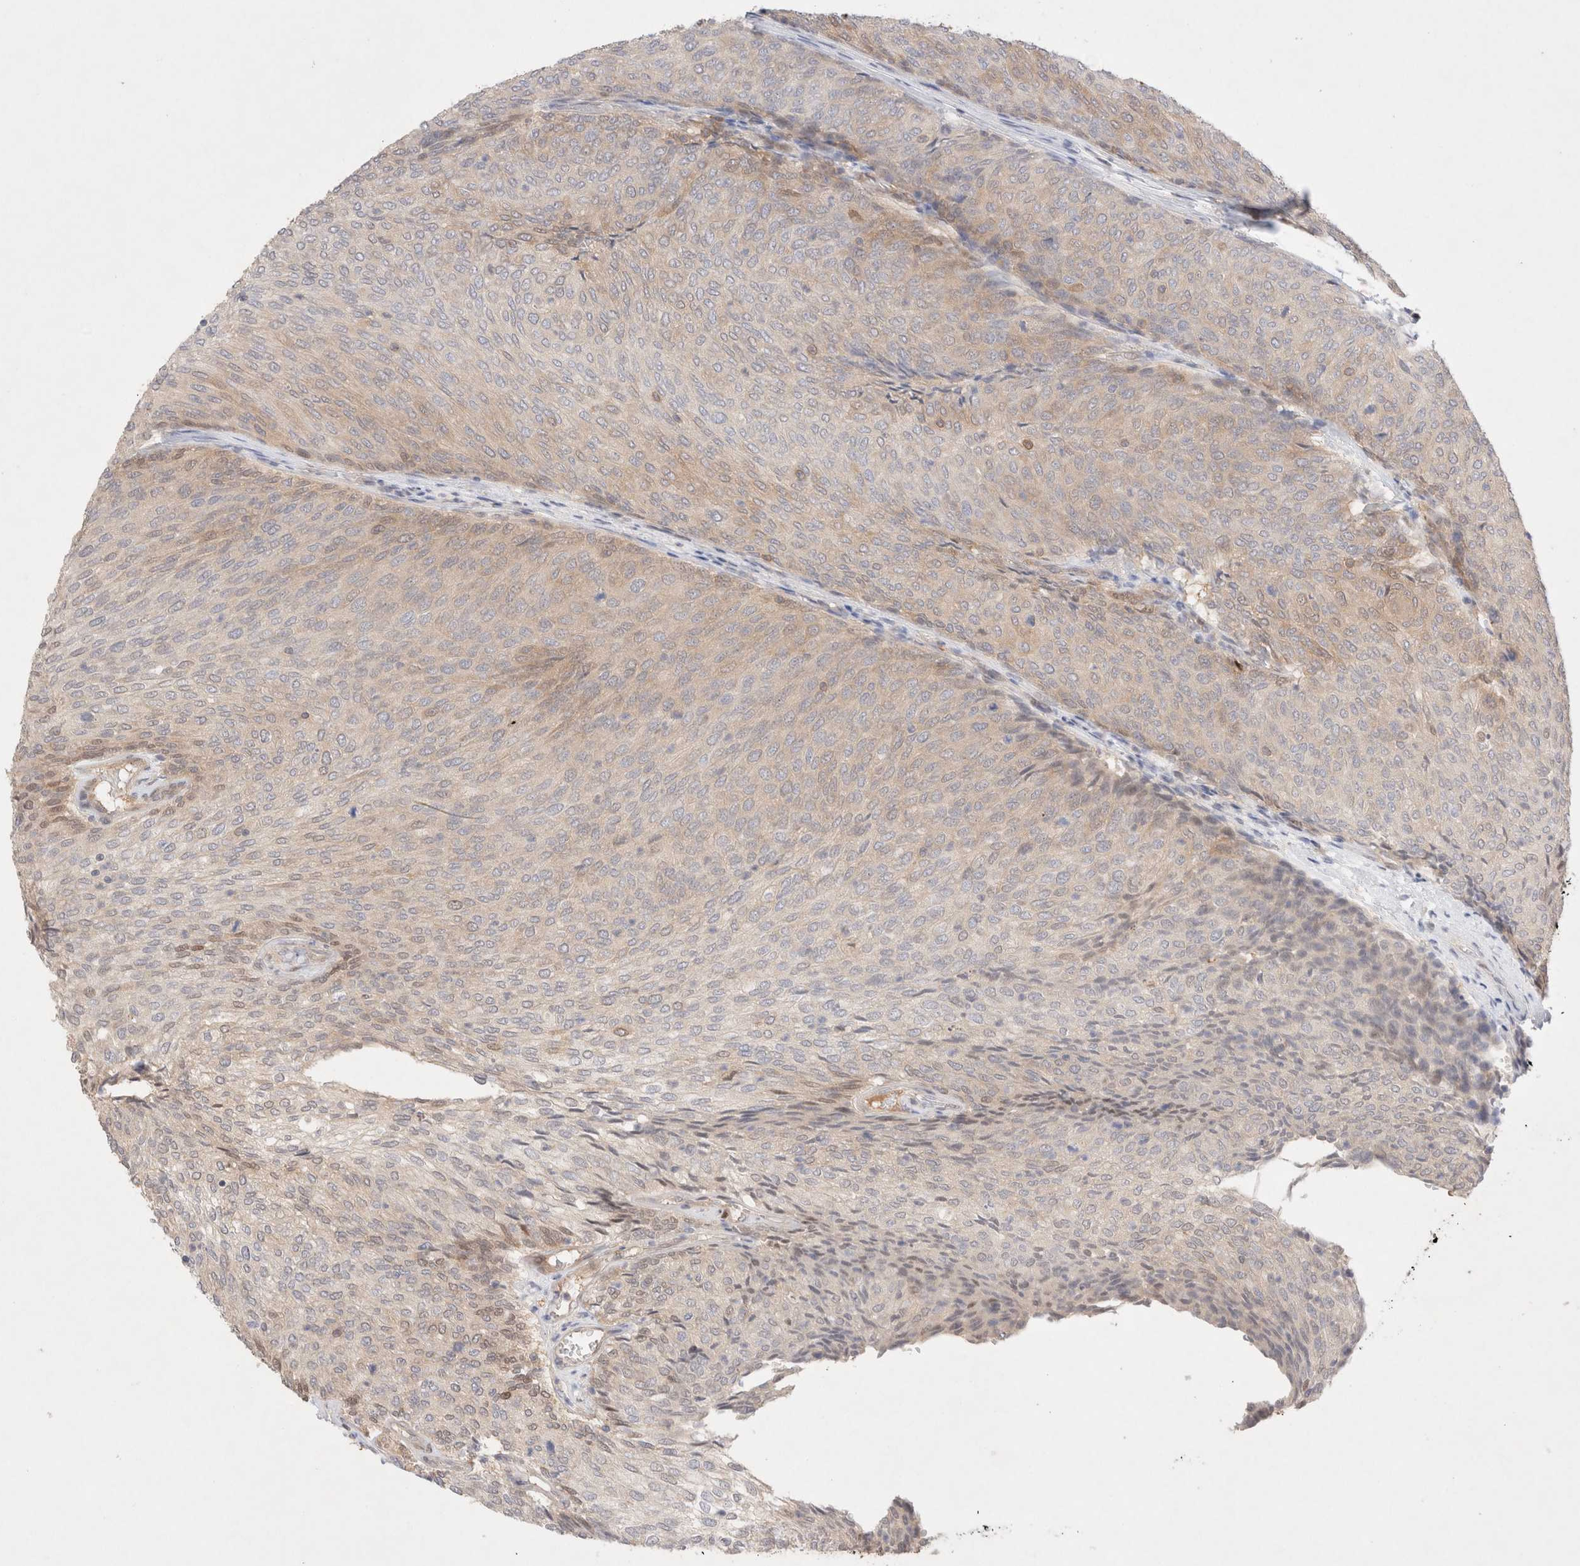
{"staining": {"intensity": "moderate", "quantity": "<25%", "location": "cytoplasmic/membranous"}, "tissue": "urothelial cancer", "cell_type": "Tumor cells", "image_type": "cancer", "snomed": [{"axis": "morphology", "description": "Urothelial carcinoma, Low grade"}, {"axis": "topography", "description": "Urinary bladder"}], "caption": "Low-grade urothelial carcinoma stained with a protein marker displays moderate staining in tumor cells.", "gene": "STARD10", "patient": {"sex": "female", "age": 79}}